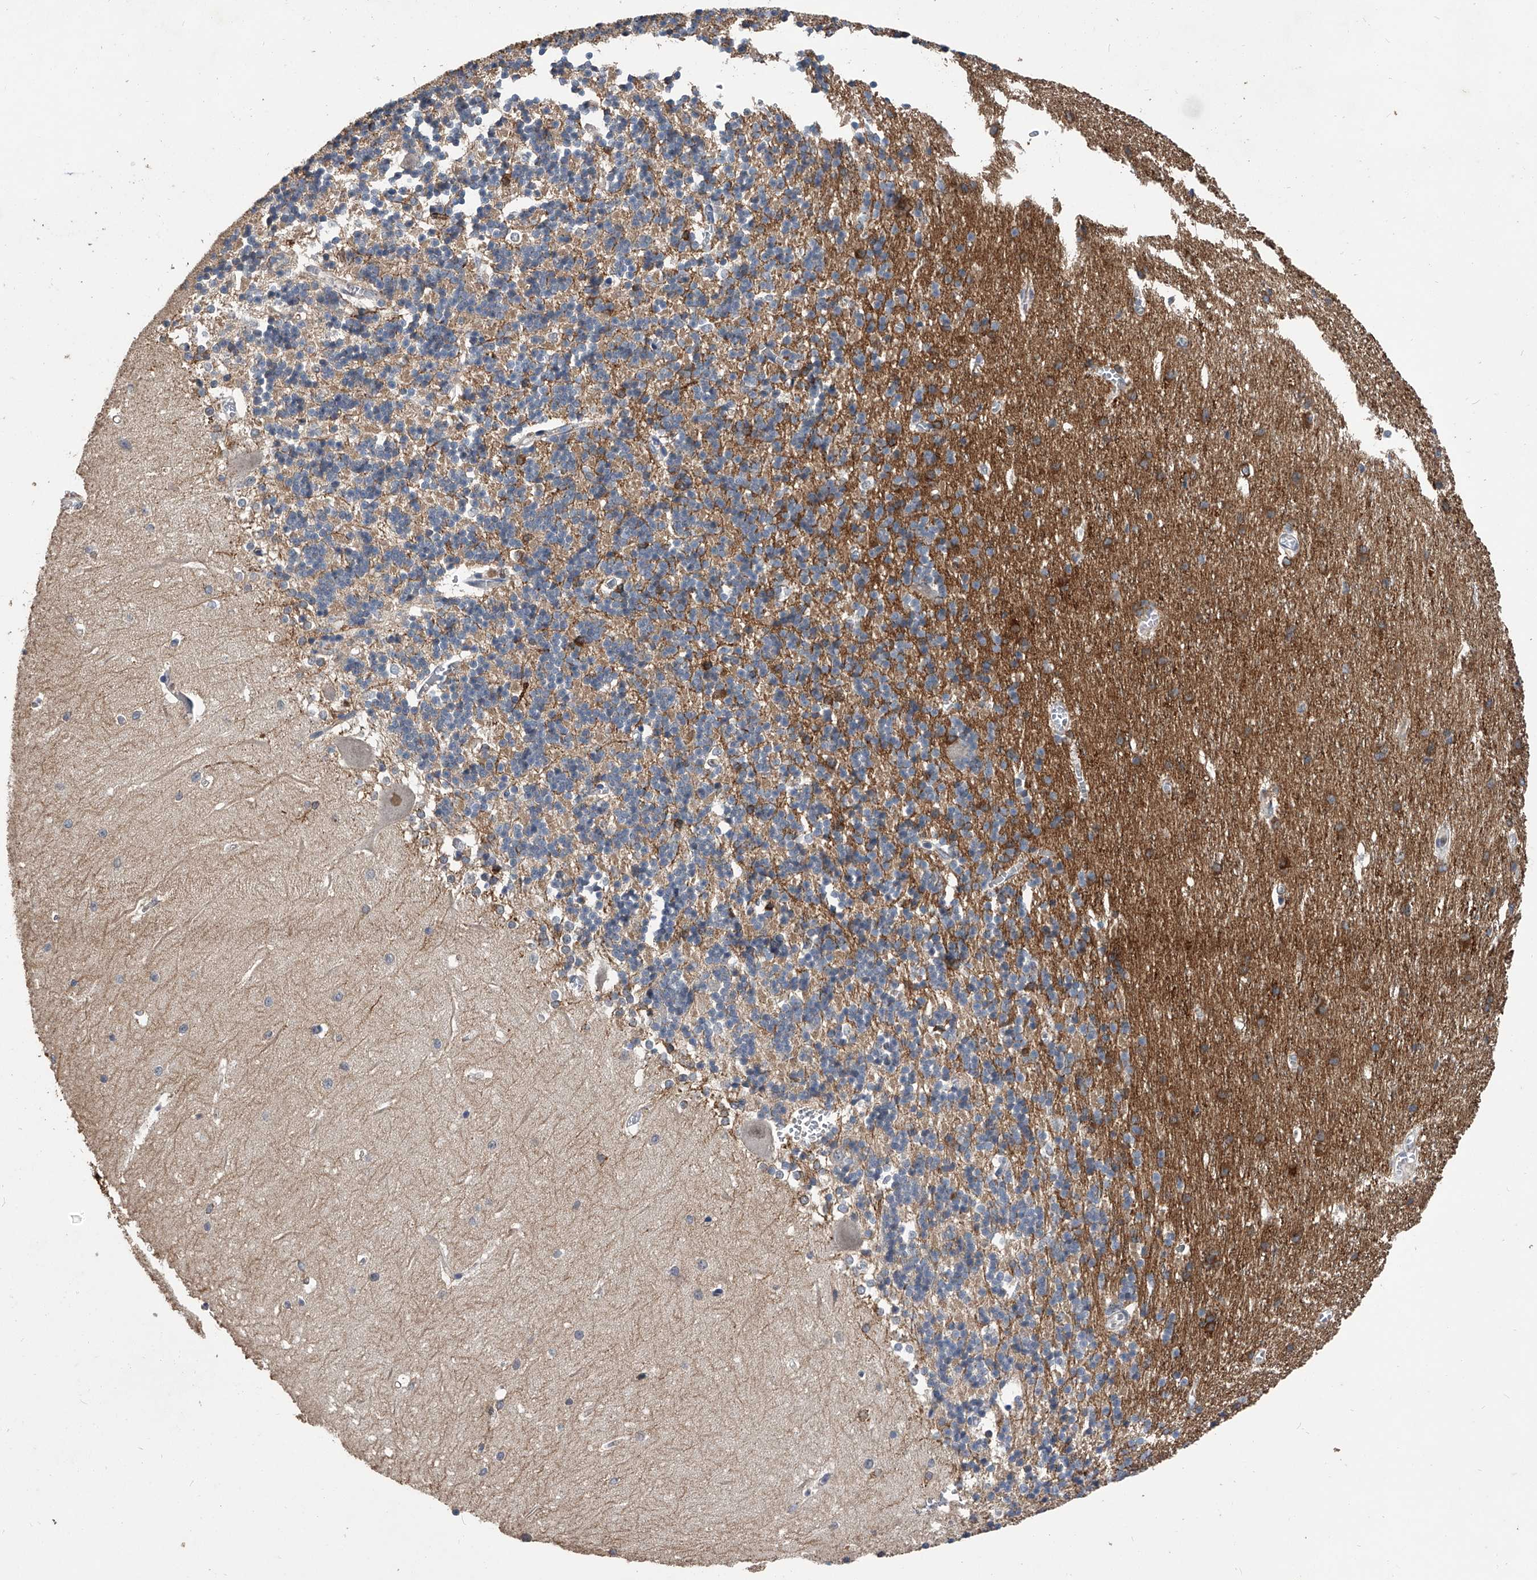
{"staining": {"intensity": "negative", "quantity": "none", "location": "none"}, "tissue": "cerebellum", "cell_type": "Cells in granular layer", "image_type": "normal", "snomed": [{"axis": "morphology", "description": "Normal tissue, NOS"}, {"axis": "topography", "description": "Cerebellum"}], "caption": "Image shows no significant protein positivity in cells in granular layer of unremarkable cerebellum. The staining is performed using DAB (3,3'-diaminobenzidine) brown chromogen with nuclei counter-stained in using hematoxylin.", "gene": "MAP4K3", "patient": {"sex": "male", "age": 37}}